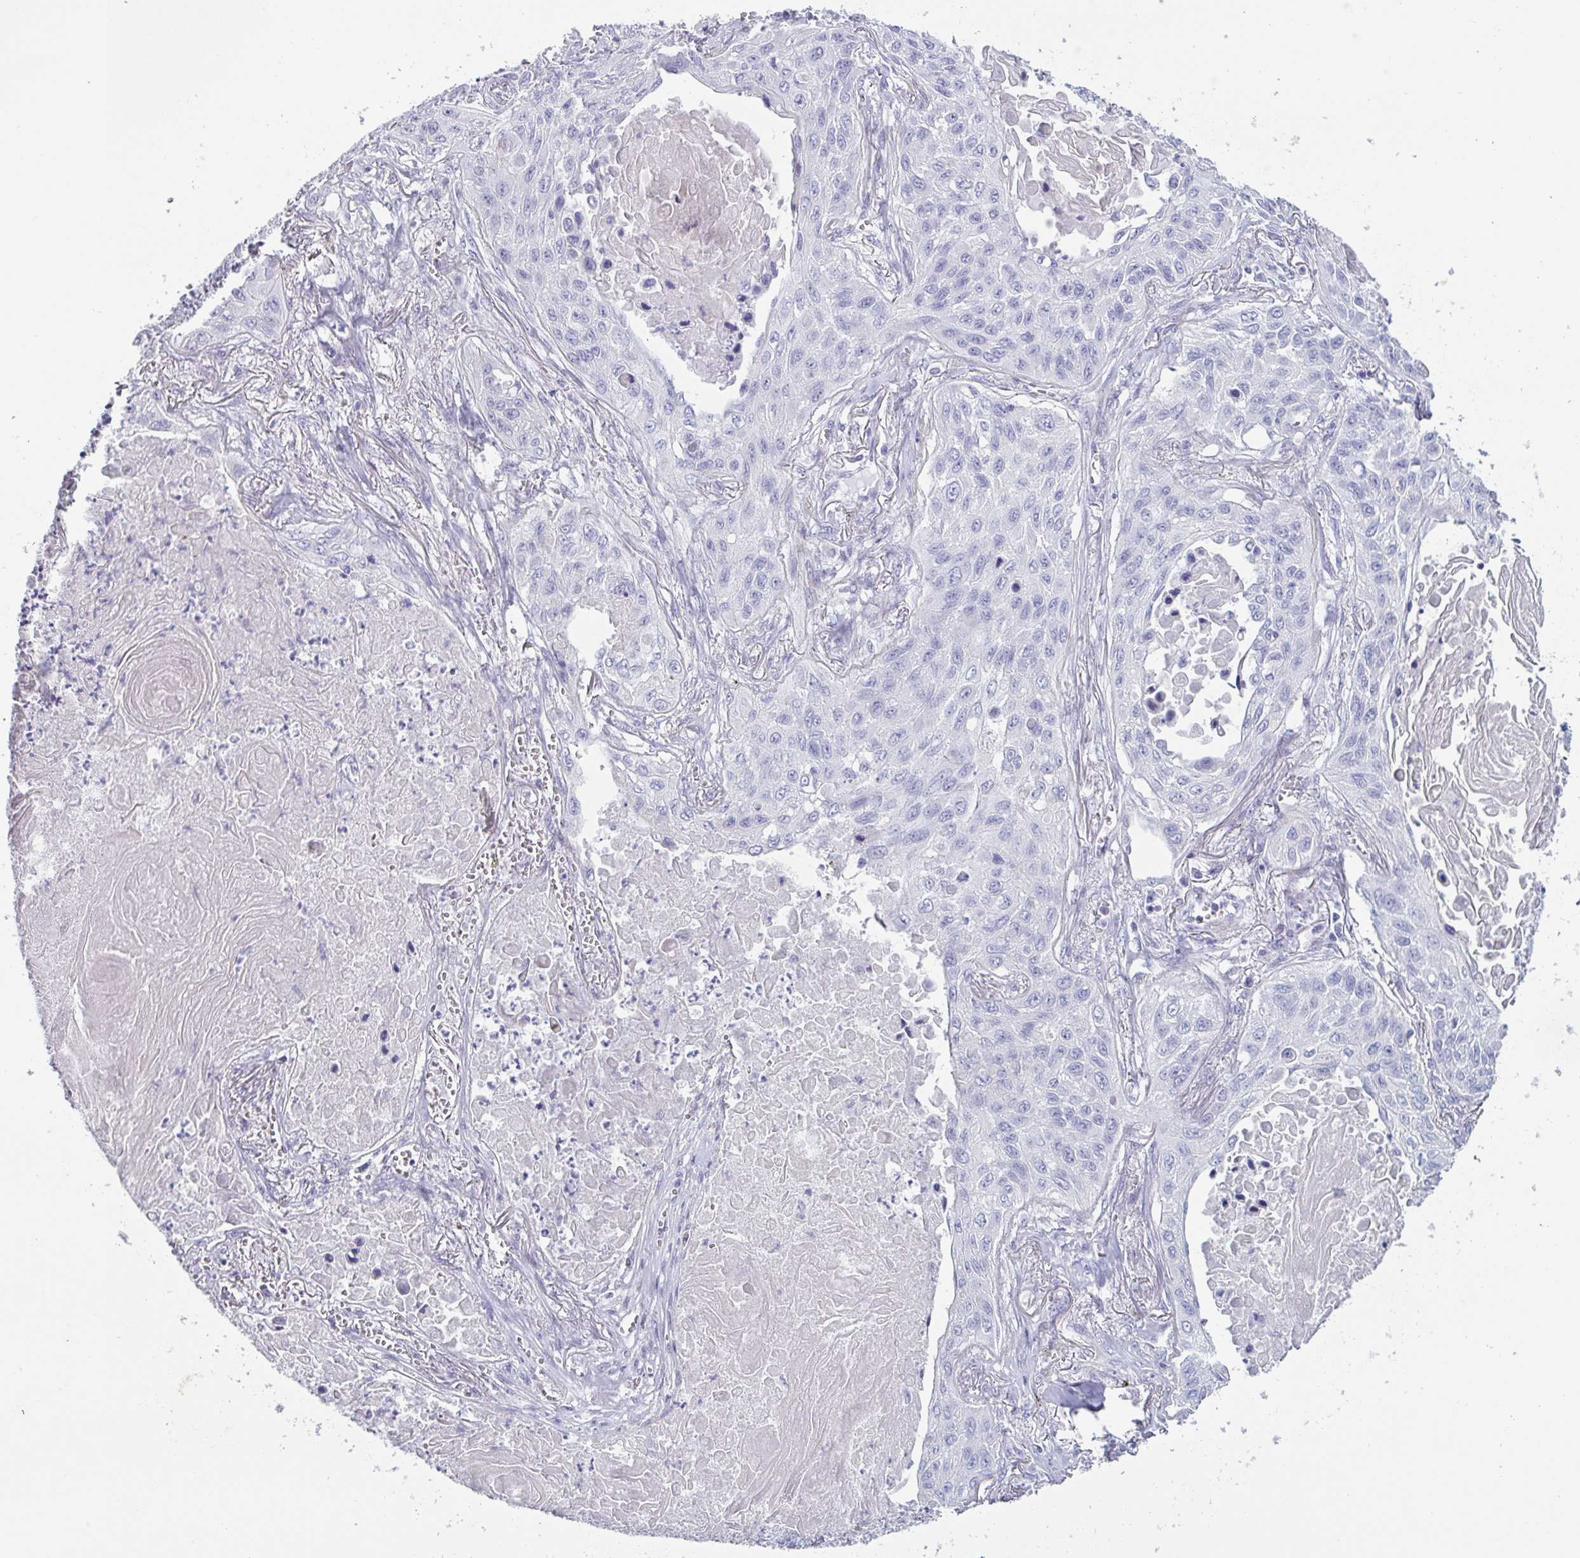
{"staining": {"intensity": "negative", "quantity": "none", "location": "none"}, "tissue": "lung cancer", "cell_type": "Tumor cells", "image_type": "cancer", "snomed": [{"axis": "morphology", "description": "Squamous cell carcinoma, NOS"}, {"axis": "topography", "description": "Lung"}], "caption": "IHC of lung squamous cell carcinoma demonstrates no expression in tumor cells. Brightfield microscopy of immunohistochemistry stained with DAB (3,3'-diaminobenzidine) (brown) and hematoxylin (blue), captured at high magnification.", "gene": "OR5P3", "patient": {"sex": "male", "age": 75}}